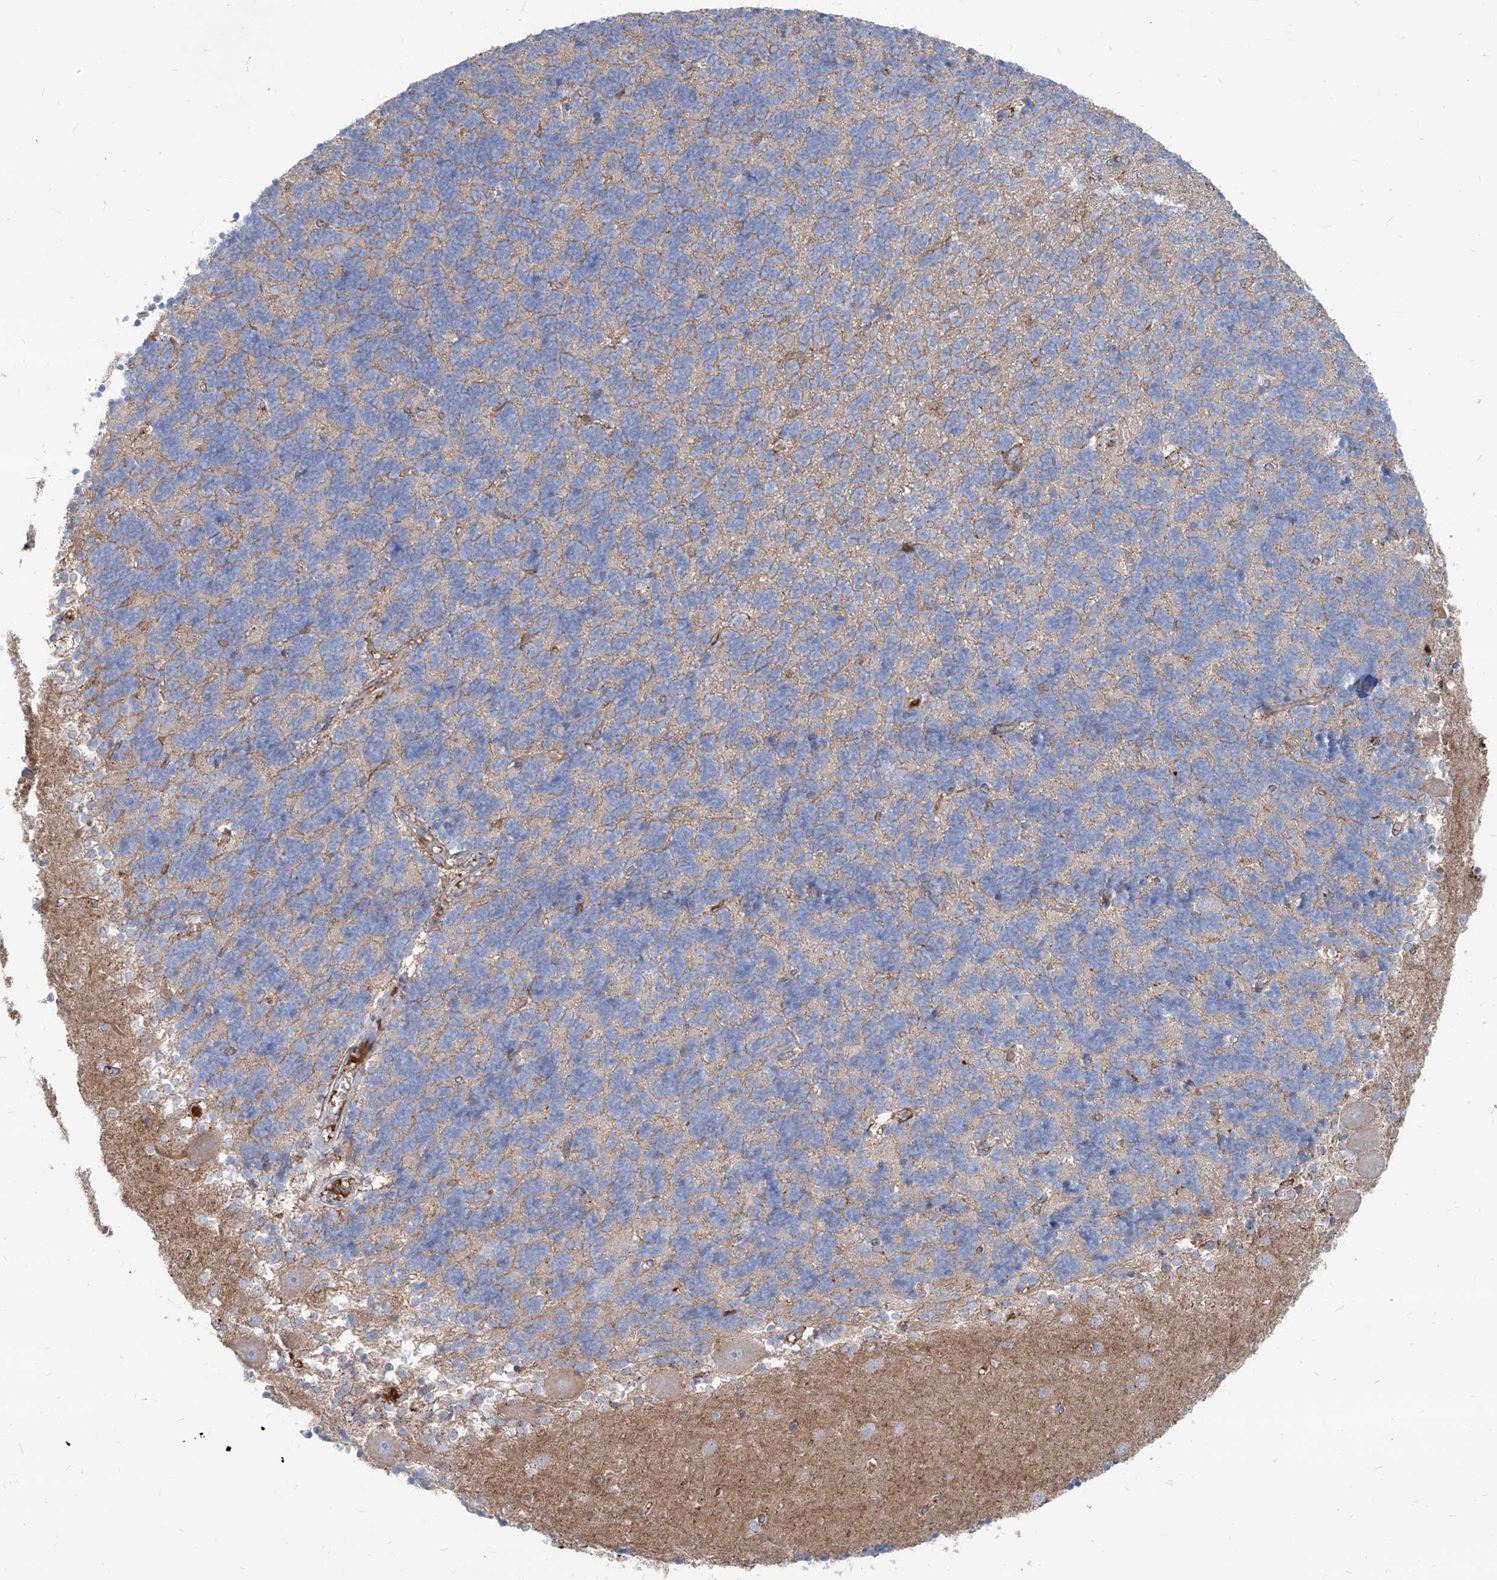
{"staining": {"intensity": "negative", "quantity": "none", "location": "none"}, "tissue": "cerebellum", "cell_type": "Cells in granular layer", "image_type": "normal", "snomed": [{"axis": "morphology", "description": "Normal tissue, NOS"}, {"axis": "topography", "description": "Cerebellum"}], "caption": "This is an immunohistochemistry image of benign cerebellum. There is no staining in cells in granular layer.", "gene": "AKAP10", "patient": {"sex": "male", "age": 37}}